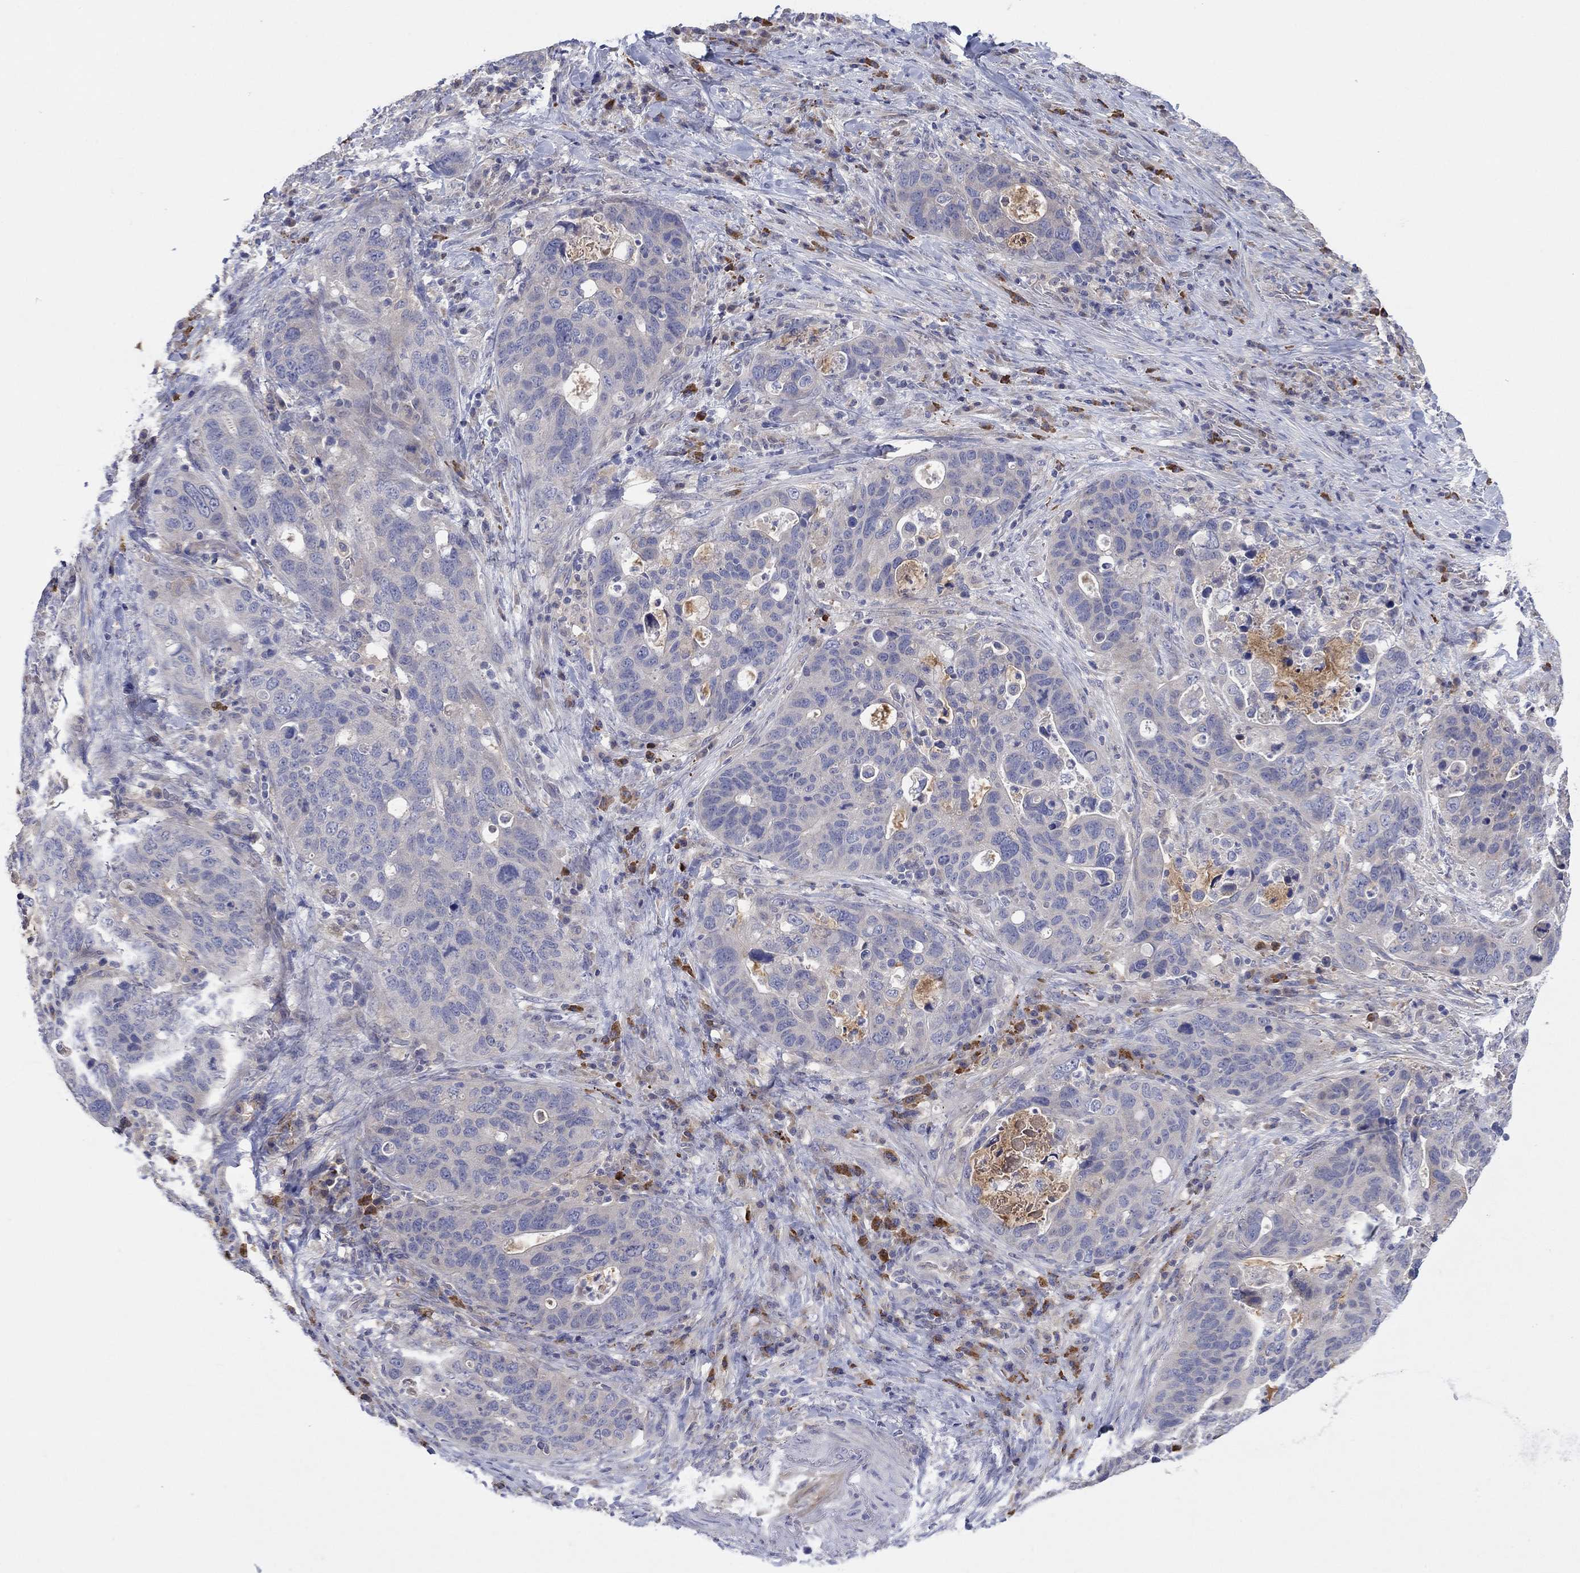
{"staining": {"intensity": "weak", "quantity": "<25%", "location": "cytoplasmic/membranous"}, "tissue": "stomach cancer", "cell_type": "Tumor cells", "image_type": "cancer", "snomed": [{"axis": "morphology", "description": "Adenocarcinoma, NOS"}, {"axis": "topography", "description": "Stomach"}], "caption": "This is an immunohistochemistry histopathology image of human stomach adenocarcinoma. There is no positivity in tumor cells.", "gene": "PLCL2", "patient": {"sex": "male", "age": 54}}